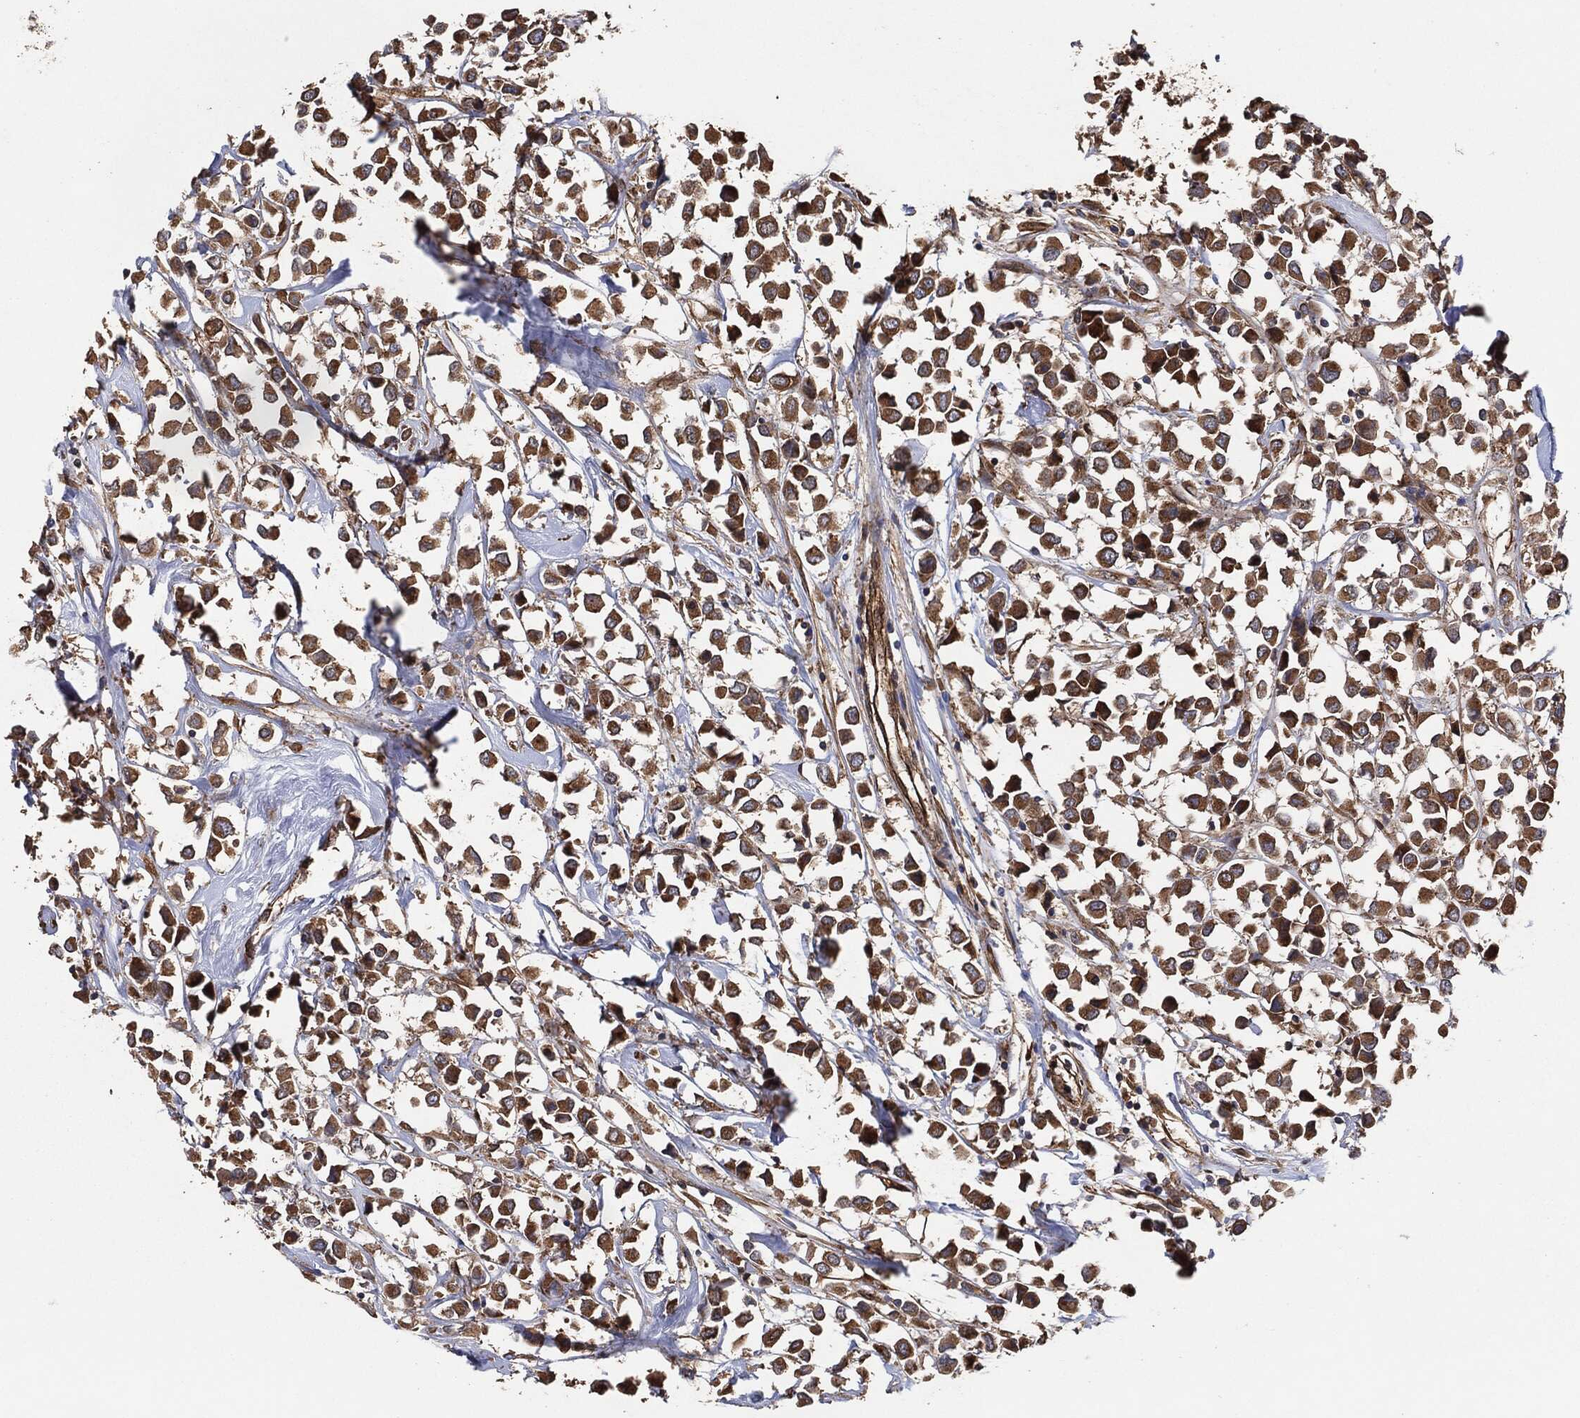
{"staining": {"intensity": "strong", "quantity": "25%-75%", "location": "cytoplasmic/membranous"}, "tissue": "breast cancer", "cell_type": "Tumor cells", "image_type": "cancer", "snomed": [{"axis": "morphology", "description": "Duct carcinoma"}, {"axis": "topography", "description": "Breast"}], "caption": "The micrograph demonstrates immunohistochemical staining of infiltrating ductal carcinoma (breast). There is strong cytoplasmic/membranous expression is appreciated in about 25%-75% of tumor cells.", "gene": "CTNNA1", "patient": {"sex": "female", "age": 61}}